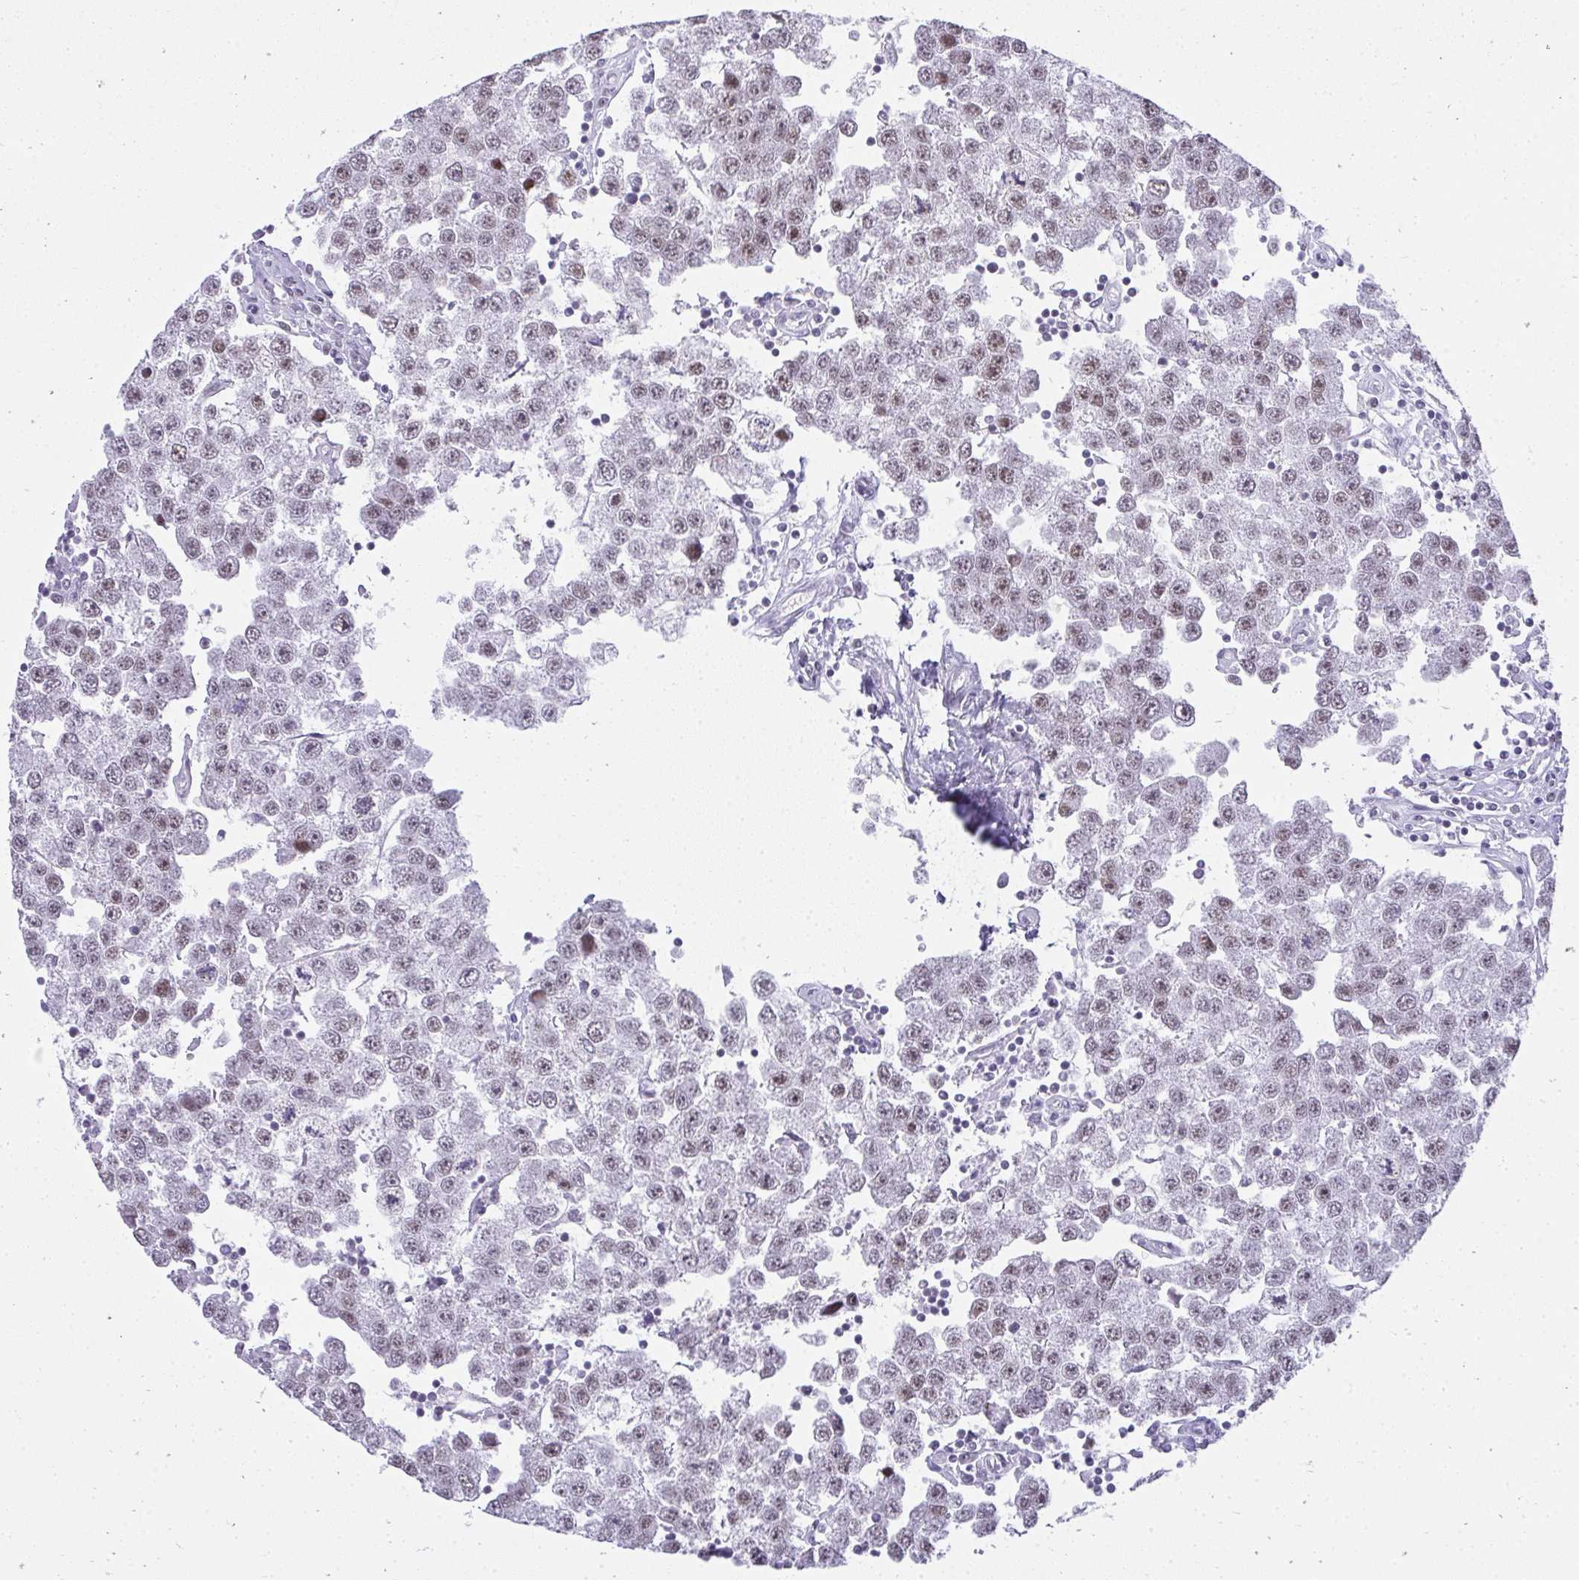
{"staining": {"intensity": "weak", "quantity": ">75%", "location": "nuclear"}, "tissue": "testis cancer", "cell_type": "Tumor cells", "image_type": "cancer", "snomed": [{"axis": "morphology", "description": "Seminoma, NOS"}, {"axis": "topography", "description": "Testis"}], "caption": "Immunohistochemical staining of human testis cancer (seminoma) displays low levels of weak nuclear expression in about >75% of tumor cells.", "gene": "PLA2G1B", "patient": {"sex": "male", "age": 34}}